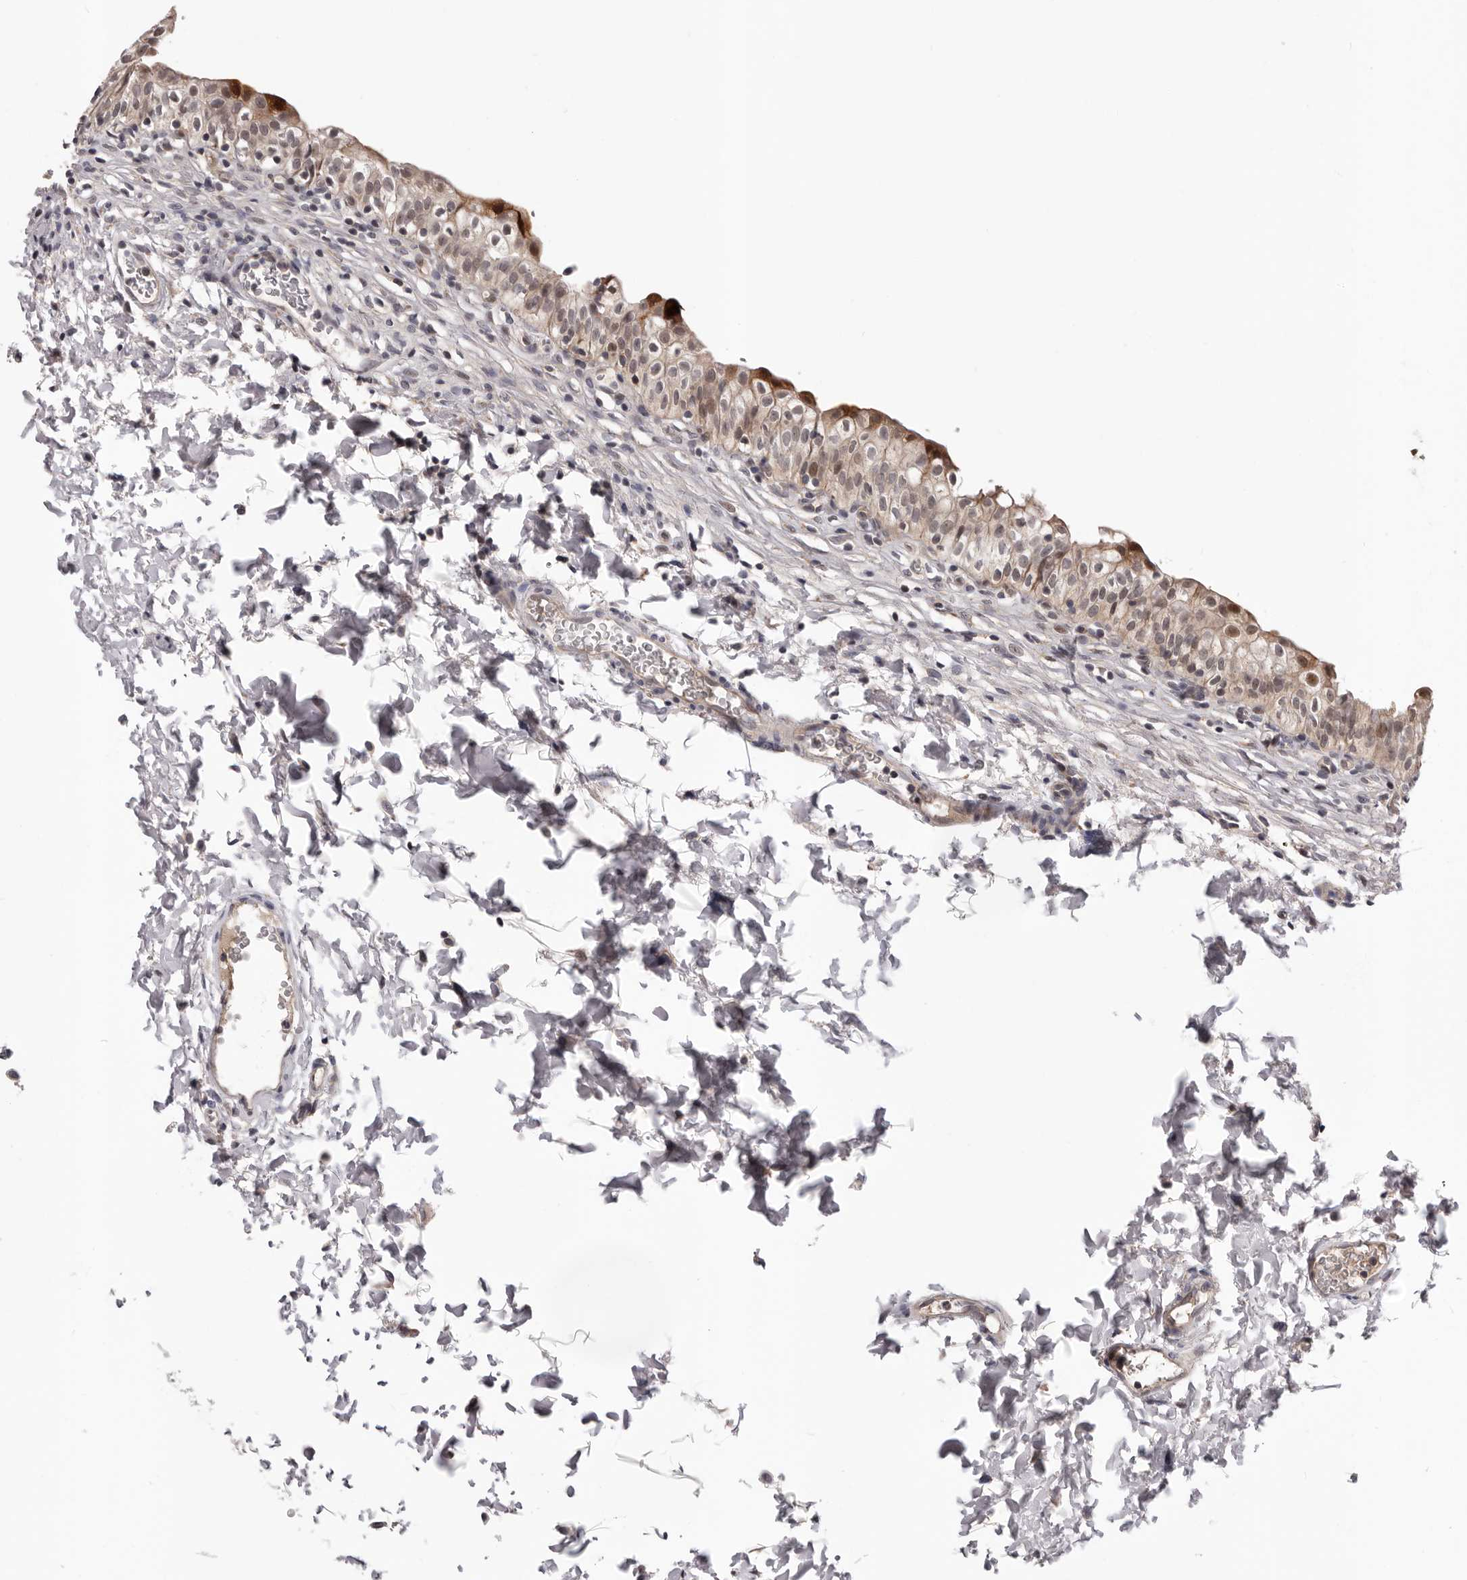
{"staining": {"intensity": "strong", "quantity": "<25%", "location": "cytoplasmic/membranous,nuclear"}, "tissue": "urinary bladder", "cell_type": "Urothelial cells", "image_type": "normal", "snomed": [{"axis": "morphology", "description": "Normal tissue, NOS"}, {"axis": "topography", "description": "Urinary bladder"}], "caption": "Strong cytoplasmic/membranous,nuclear protein expression is present in approximately <25% of urothelial cells in urinary bladder.", "gene": "MED8", "patient": {"sex": "male", "age": 55}}